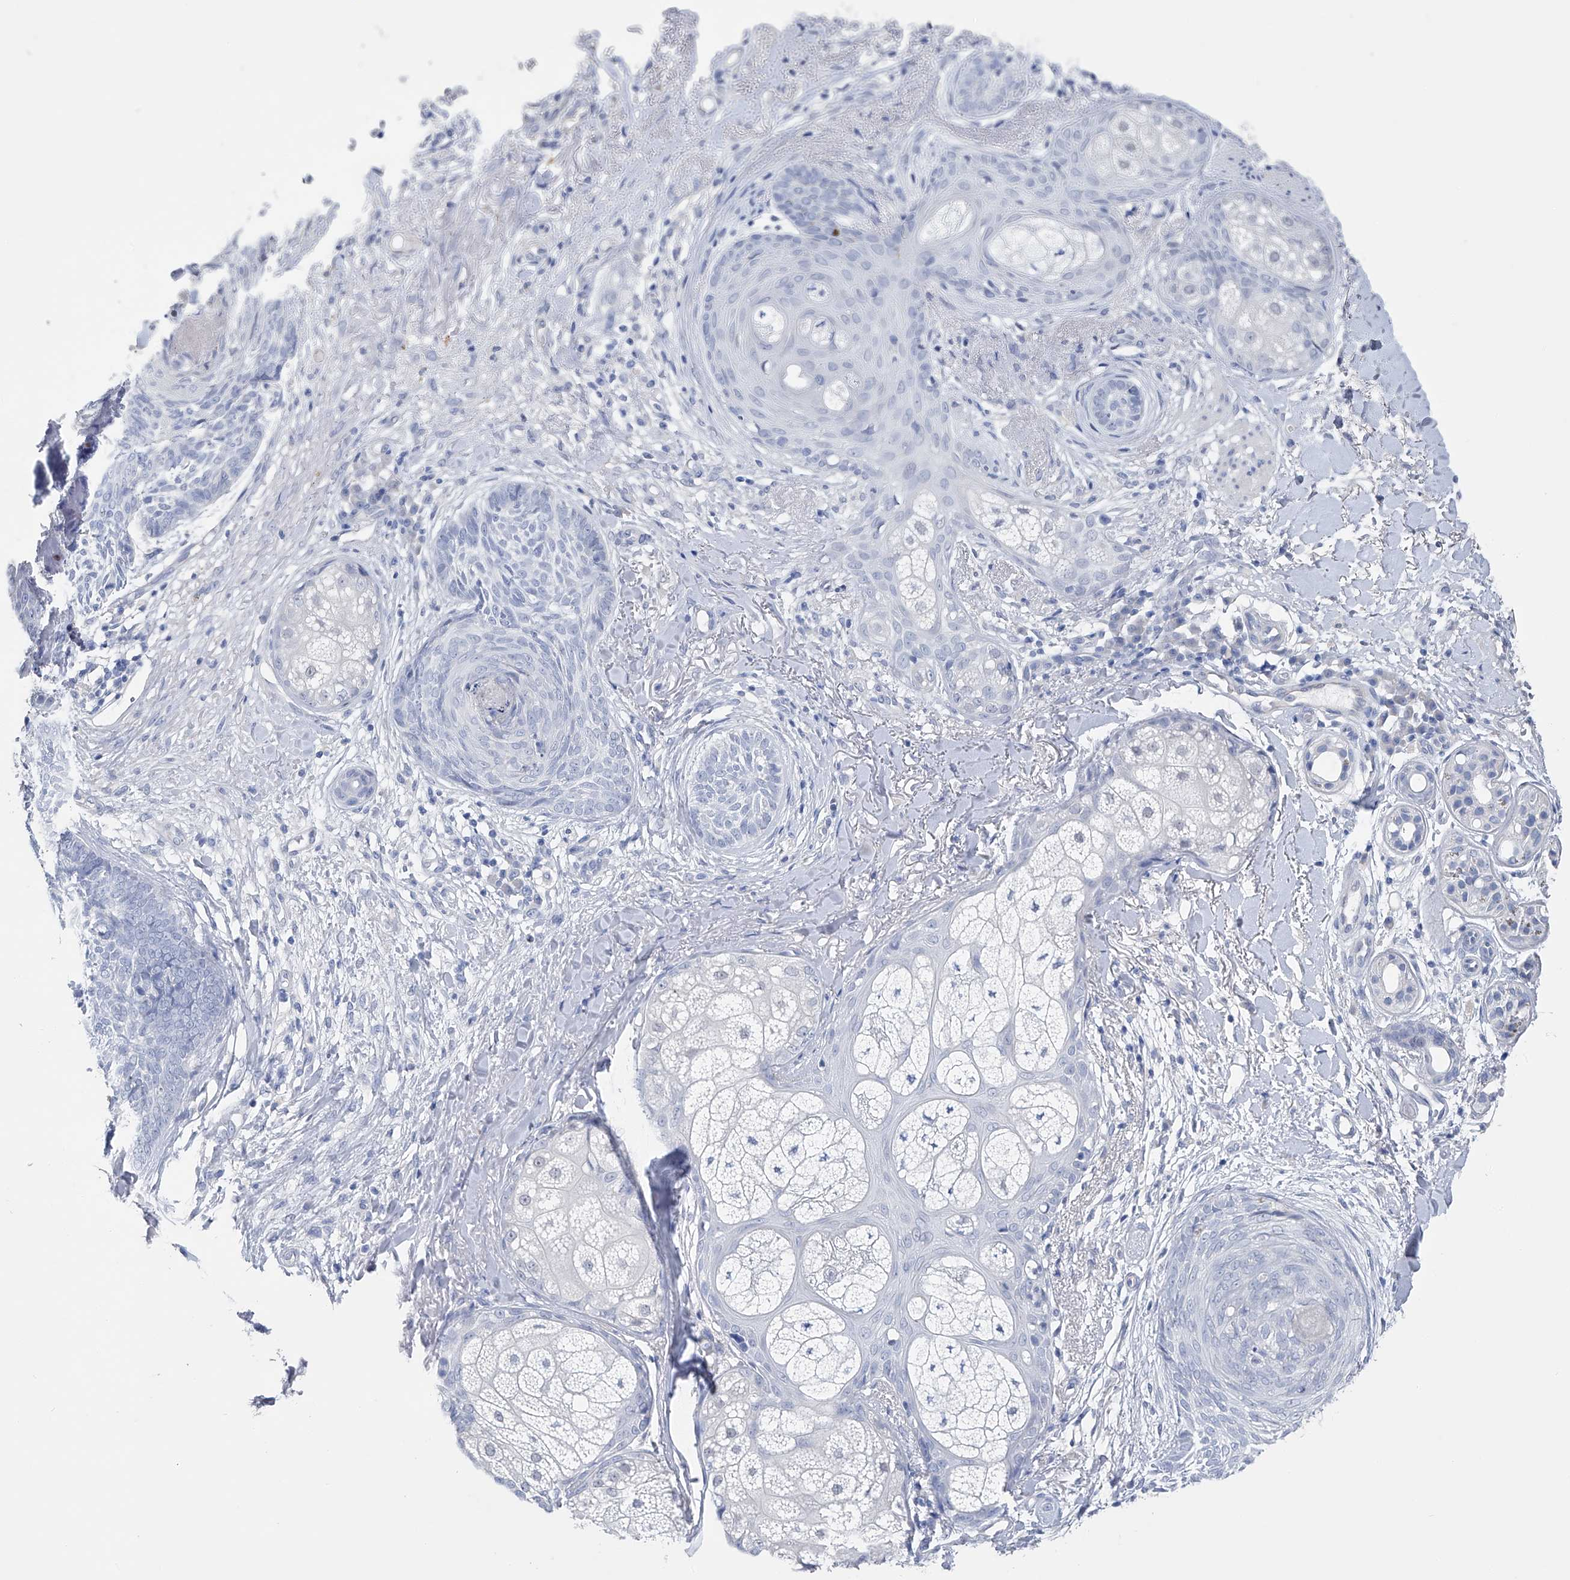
{"staining": {"intensity": "negative", "quantity": "none", "location": "none"}, "tissue": "skin cancer", "cell_type": "Tumor cells", "image_type": "cancer", "snomed": [{"axis": "morphology", "description": "Basal cell carcinoma"}, {"axis": "topography", "description": "Skin"}], "caption": "Histopathology image shows no protein staining in tumor cells of basal cell carcinoma (skin) tissue. (DAB immunohistochemistry, high magnification).", "gene": "ADRA1A", "patient": {"sex": "male", "age": 85}}